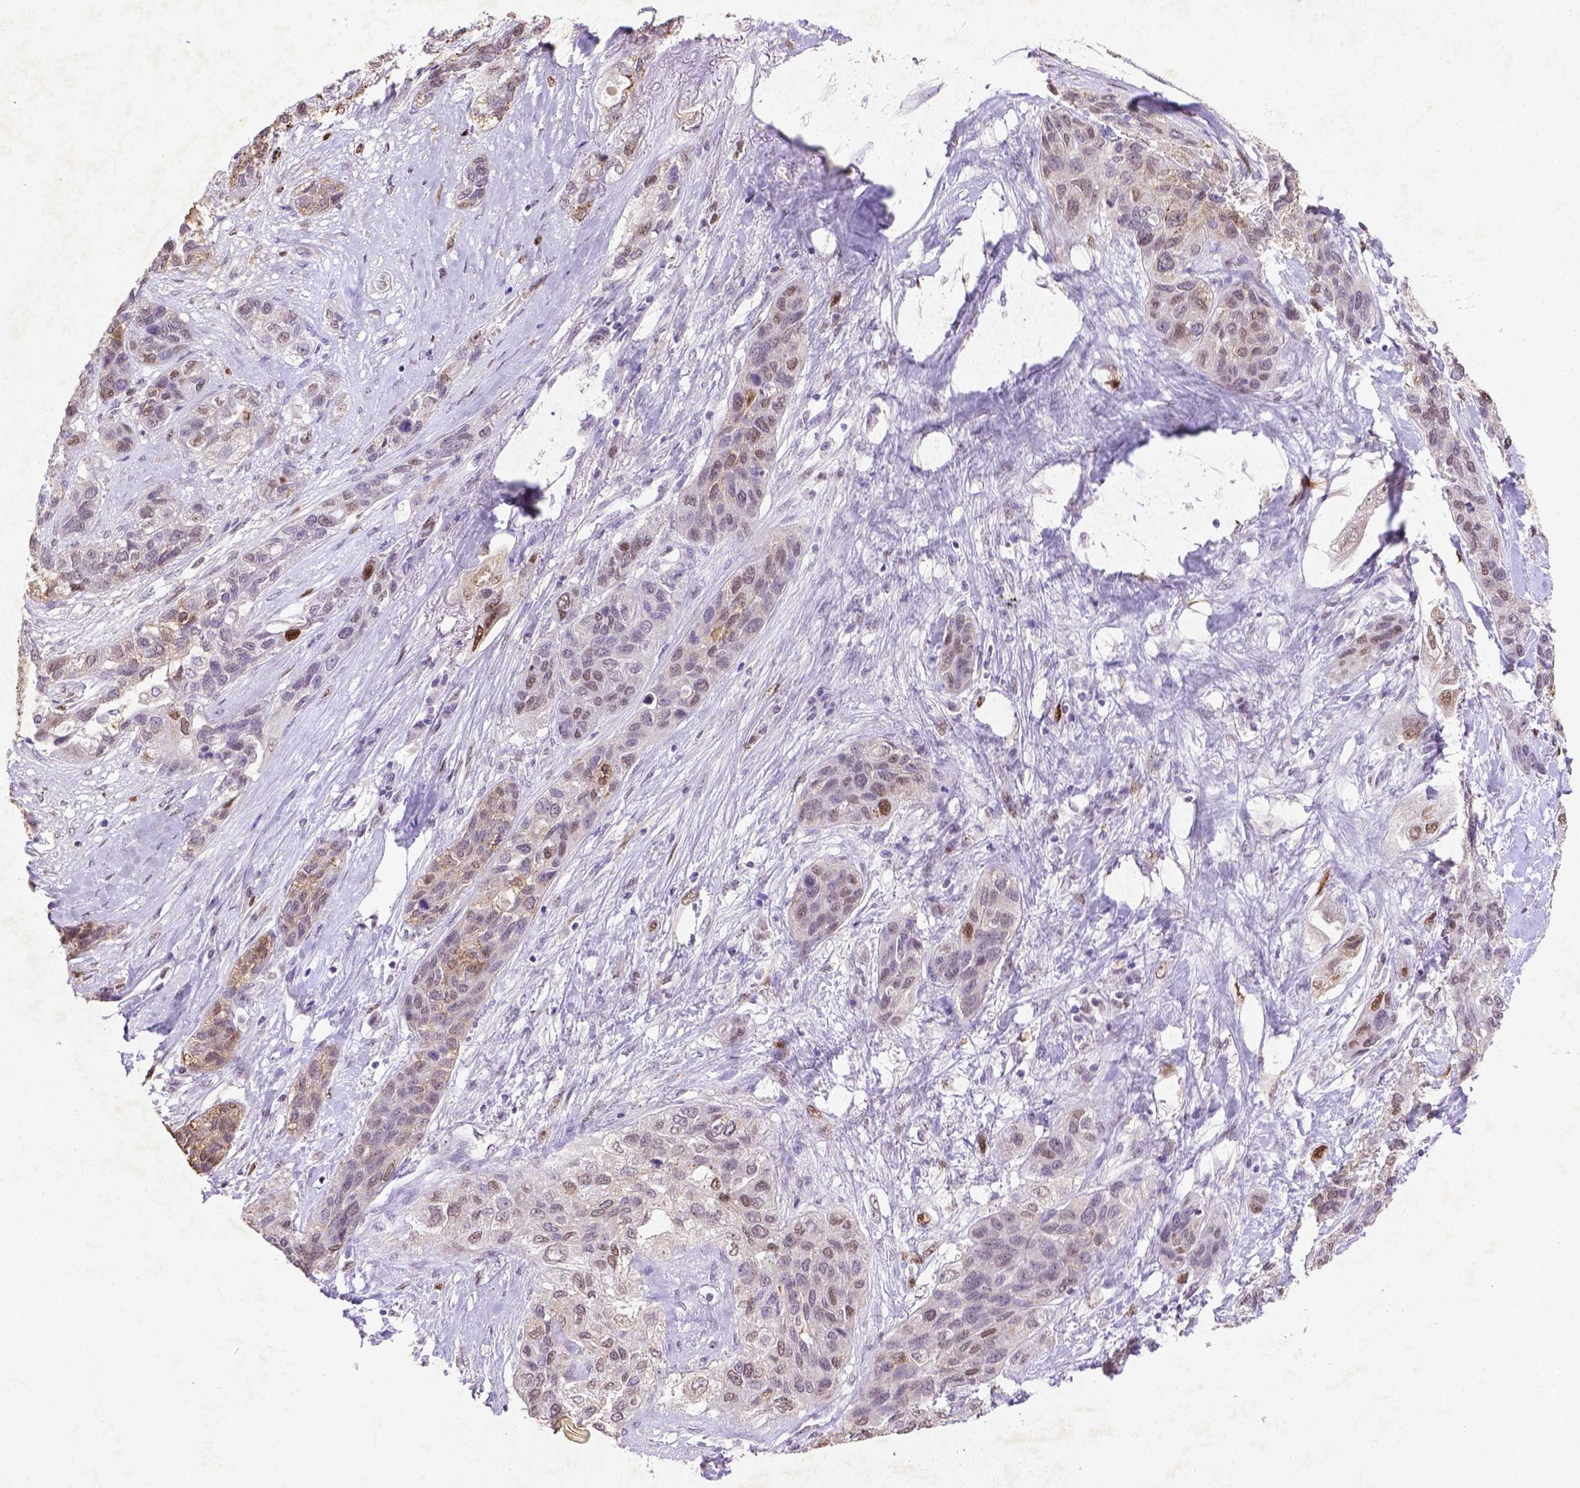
{"staining": {"intensity": "moderate", "quantity": "<25%", "location": "nuclear"}, "tissue": "lung cancer", "cell_type": "Tumor cells", "image_type": "cancer", "snomed": [{"axis": "morphology", "description": "Squamous cell carcinoma, NOS"}, {"axis": "topography", "description": "Lung"}], "caption": "Protein expression analysis of human lung cancer (squamous cell carcinoma) reveals moderate nuclear staining in about <25% of tumor cells.", "gene": "CDKN1A", "patient": {"sex": "female", "age": 70}}